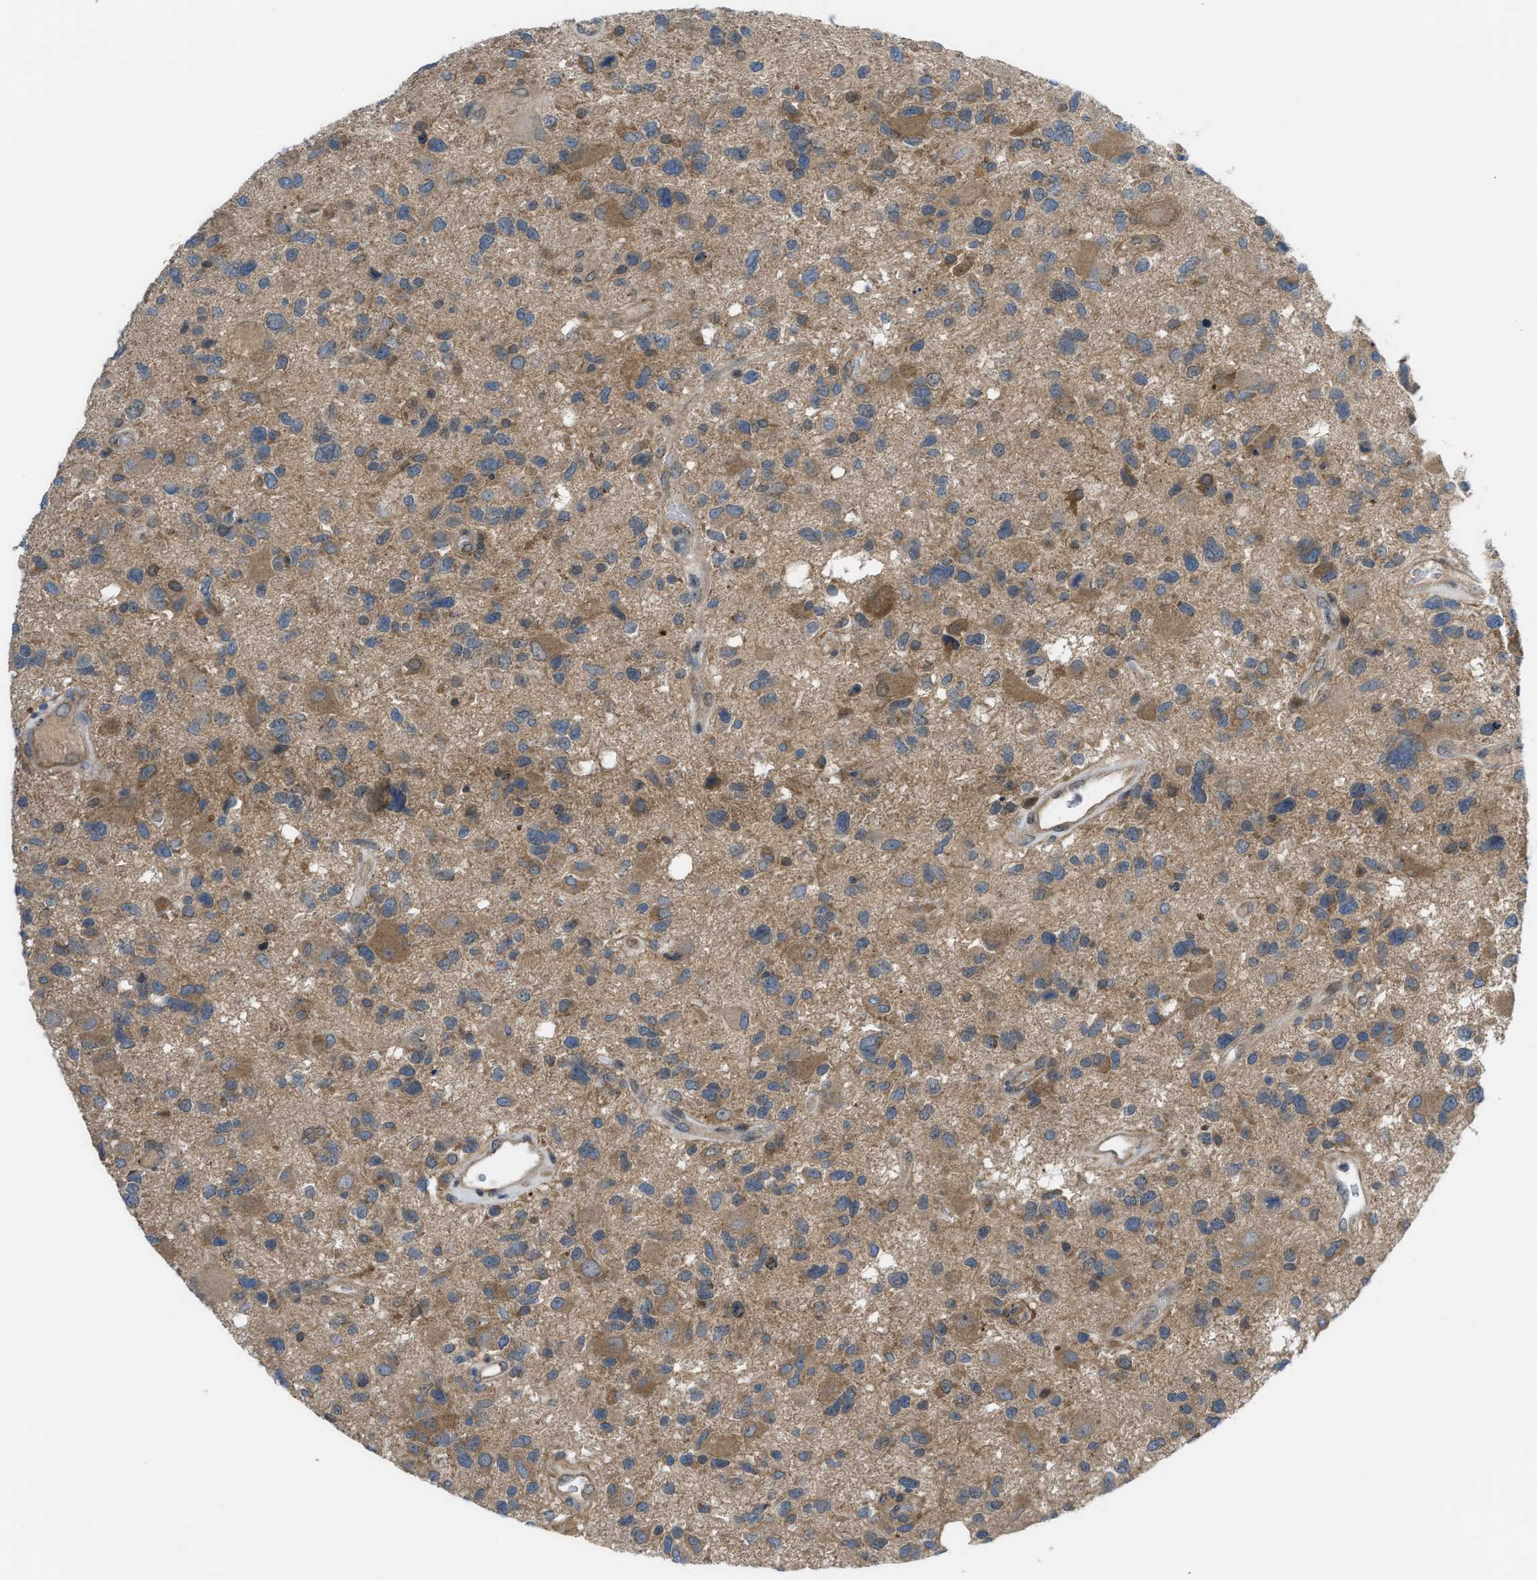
{"staining": {"intensity": "moderate", "quantity": ">75%", "location": "cytoplasmic/membranous"}, "tissue": "glioma", "cell_type": "Tumor cells", "image_type": "cancer", "snomed": [{"axis": "morphology", "description": "Glioma, malignant, High grade"}, {"axis": "topography", "description": "Brain"}], "caption": "Immunohistochemical staining of malignant high-grade glioma shows medium levels of moderate cytoplasmic/membranous positivity in approximately >75% of tumor cells.", "gene": "BAZ2B", "patient": {"sex": "male", "age": 33}}